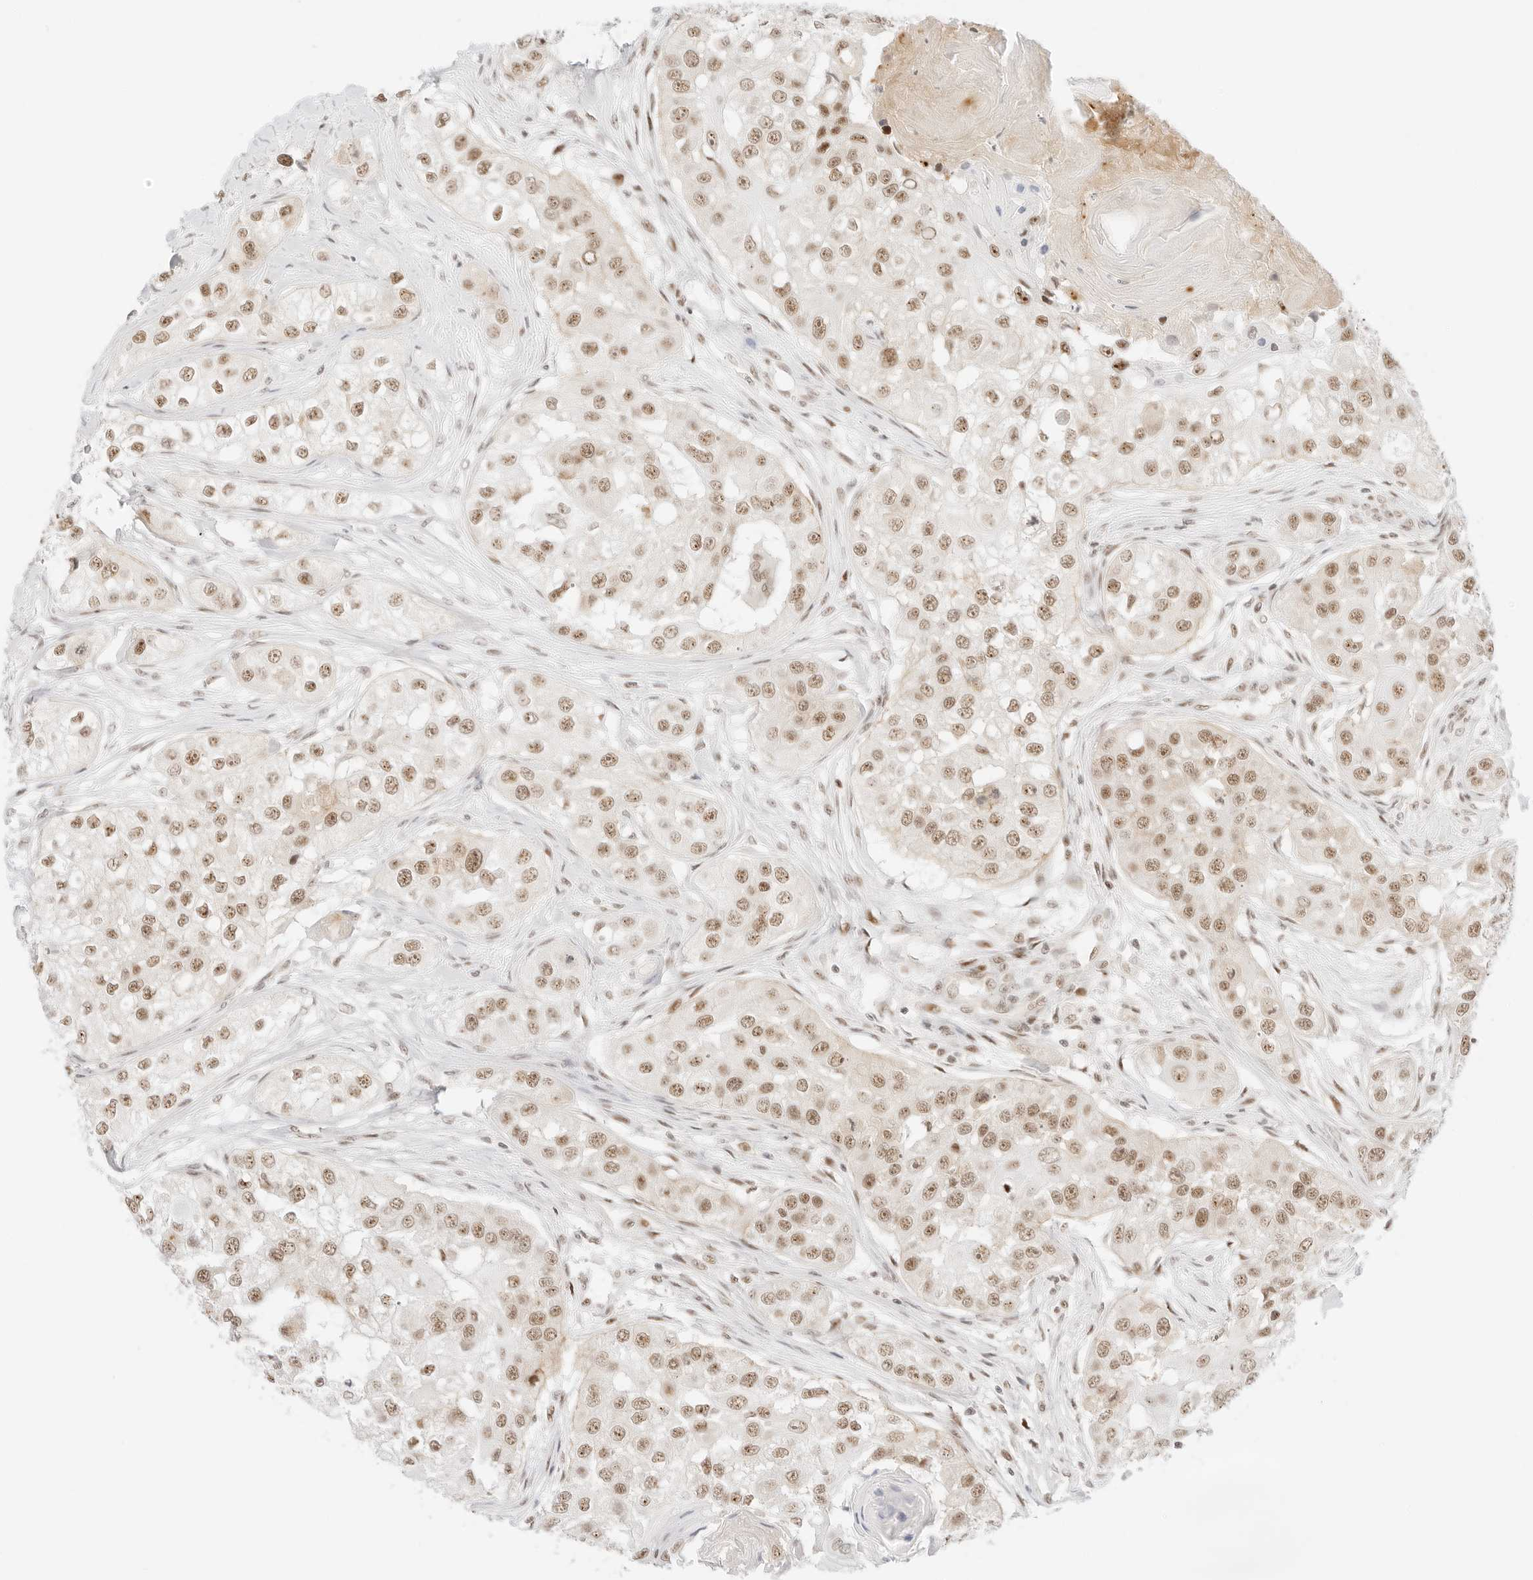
{"staining": {"intensity": "moderate", "quantity": ">75%", "location": "nuclear"}, "tissue": "head and neck cancer", "cell_type": "Tumor cells", "image_type": "cancer", "snomed": [{"axis": "morphology", "description": "Normal tissue, NOS"}, {"axis": "morphology", "description": "Squamous cell carcinoma, NOS"}, {"axis": "topography", "description": "Skeletal muscle"}, {"axis": "topography", "description": "Head-Neck"}], "caption": "Immunohistochemical staining of head and neck cancer displays medium levels of moderate nuclear protein staining in approximately >75% of tumor cells.", "gene": "ITGA6", "patient": {"sex": "male", "age": 51}}